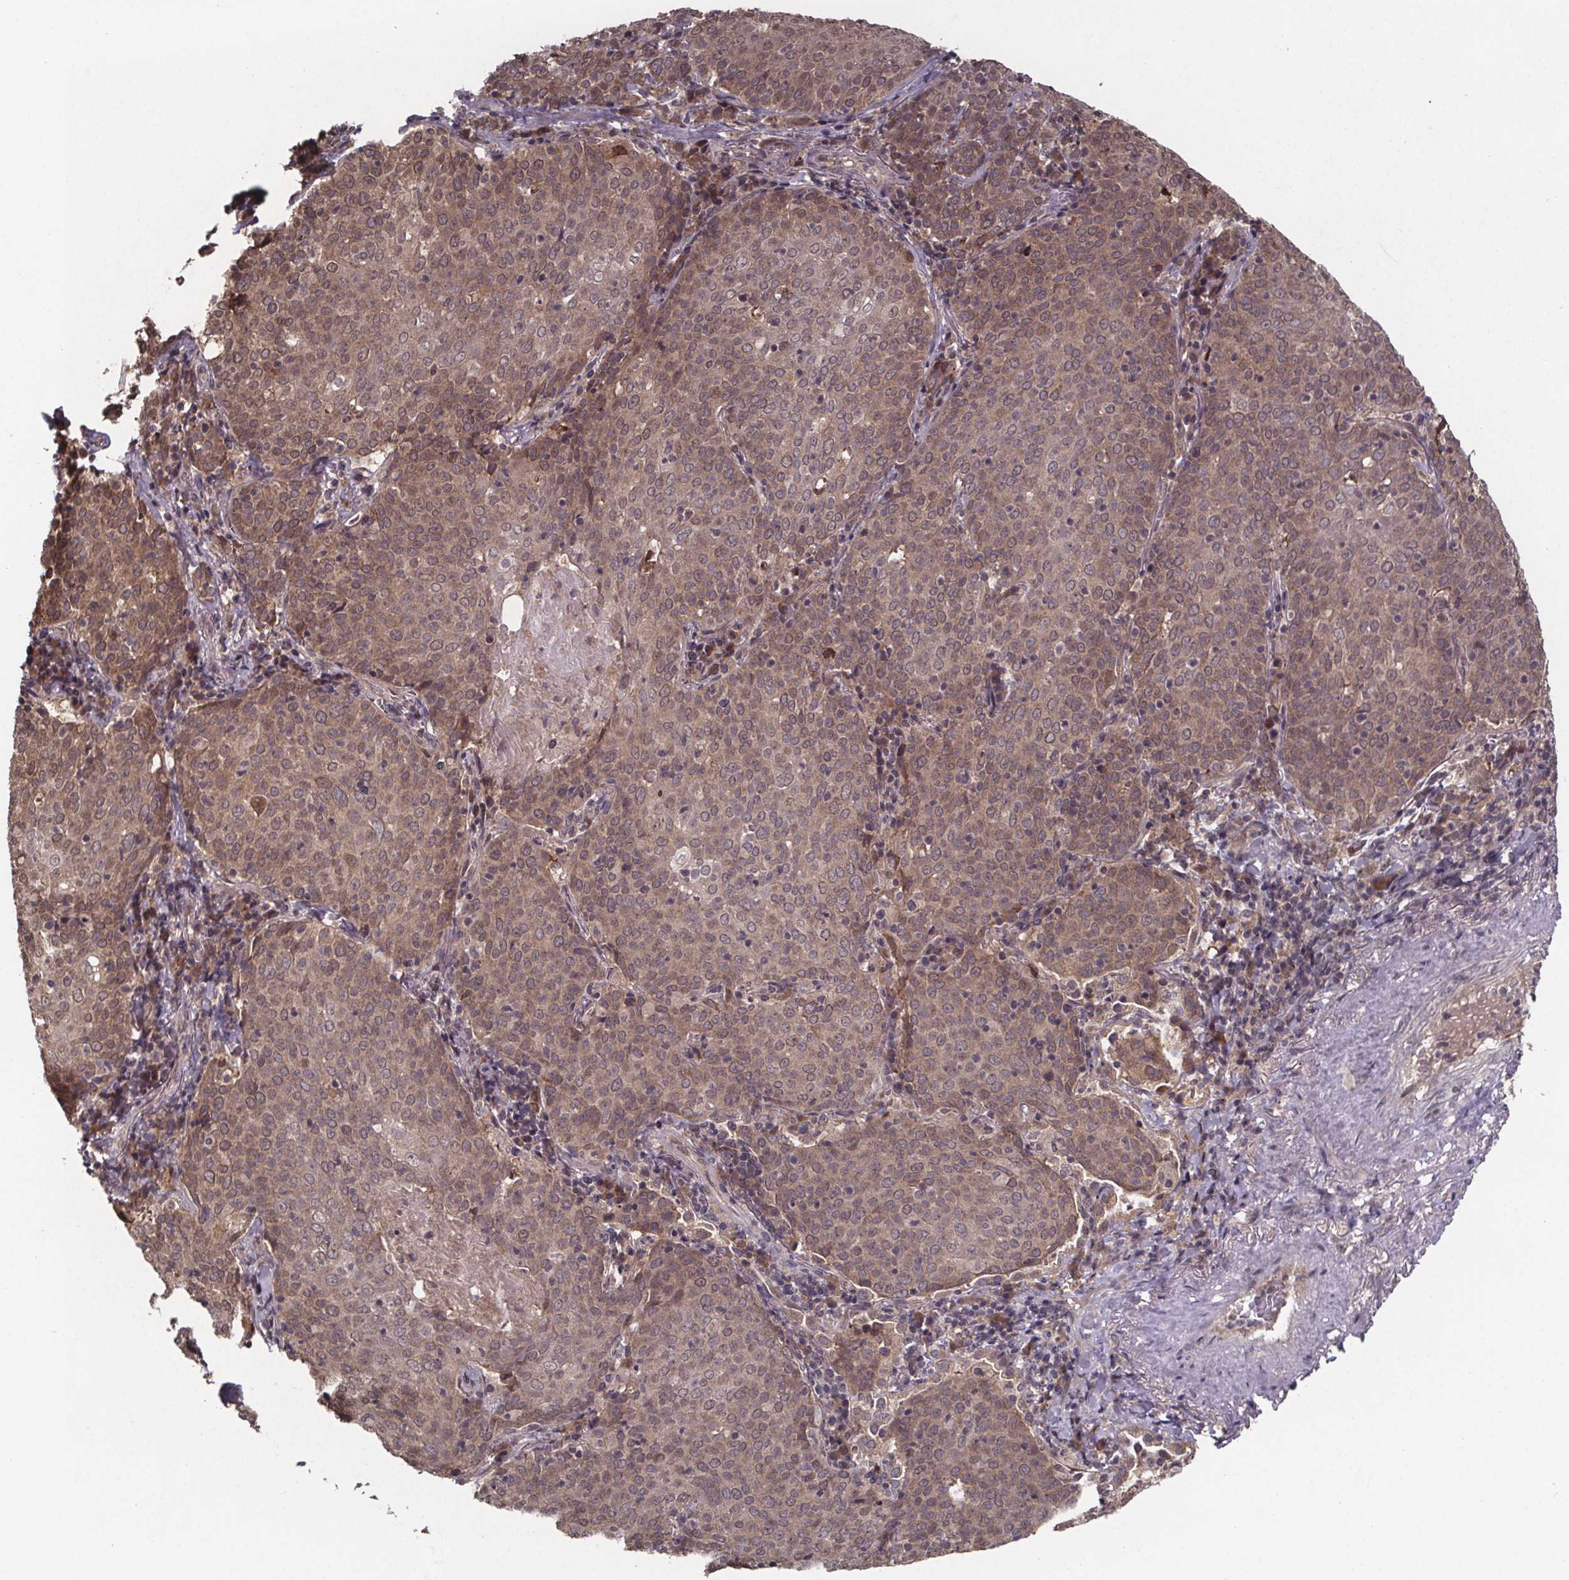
{"staining": {"intensity": "moderate", "quantity": ">75%", "location": "cytoplasmic/membranous"}, "tissue": "lung cancer", "cell_type": "Tumor cells", "image_type": "cancer", "snomed": [{"axis": "morphology", "description": "Squamous cell carcinoma, NOS"}, {"axis": "topography", "description": "Lung"}], "caption": "This photomicrograph shows immunohistochemistry staining of lung squamous cell carcinoma, with medium moderate cytoplasmic/membranous positivity in about >75% of tumor cells.", "gene": "SAT1", "patient": {"sex": "male", "age": 82}}